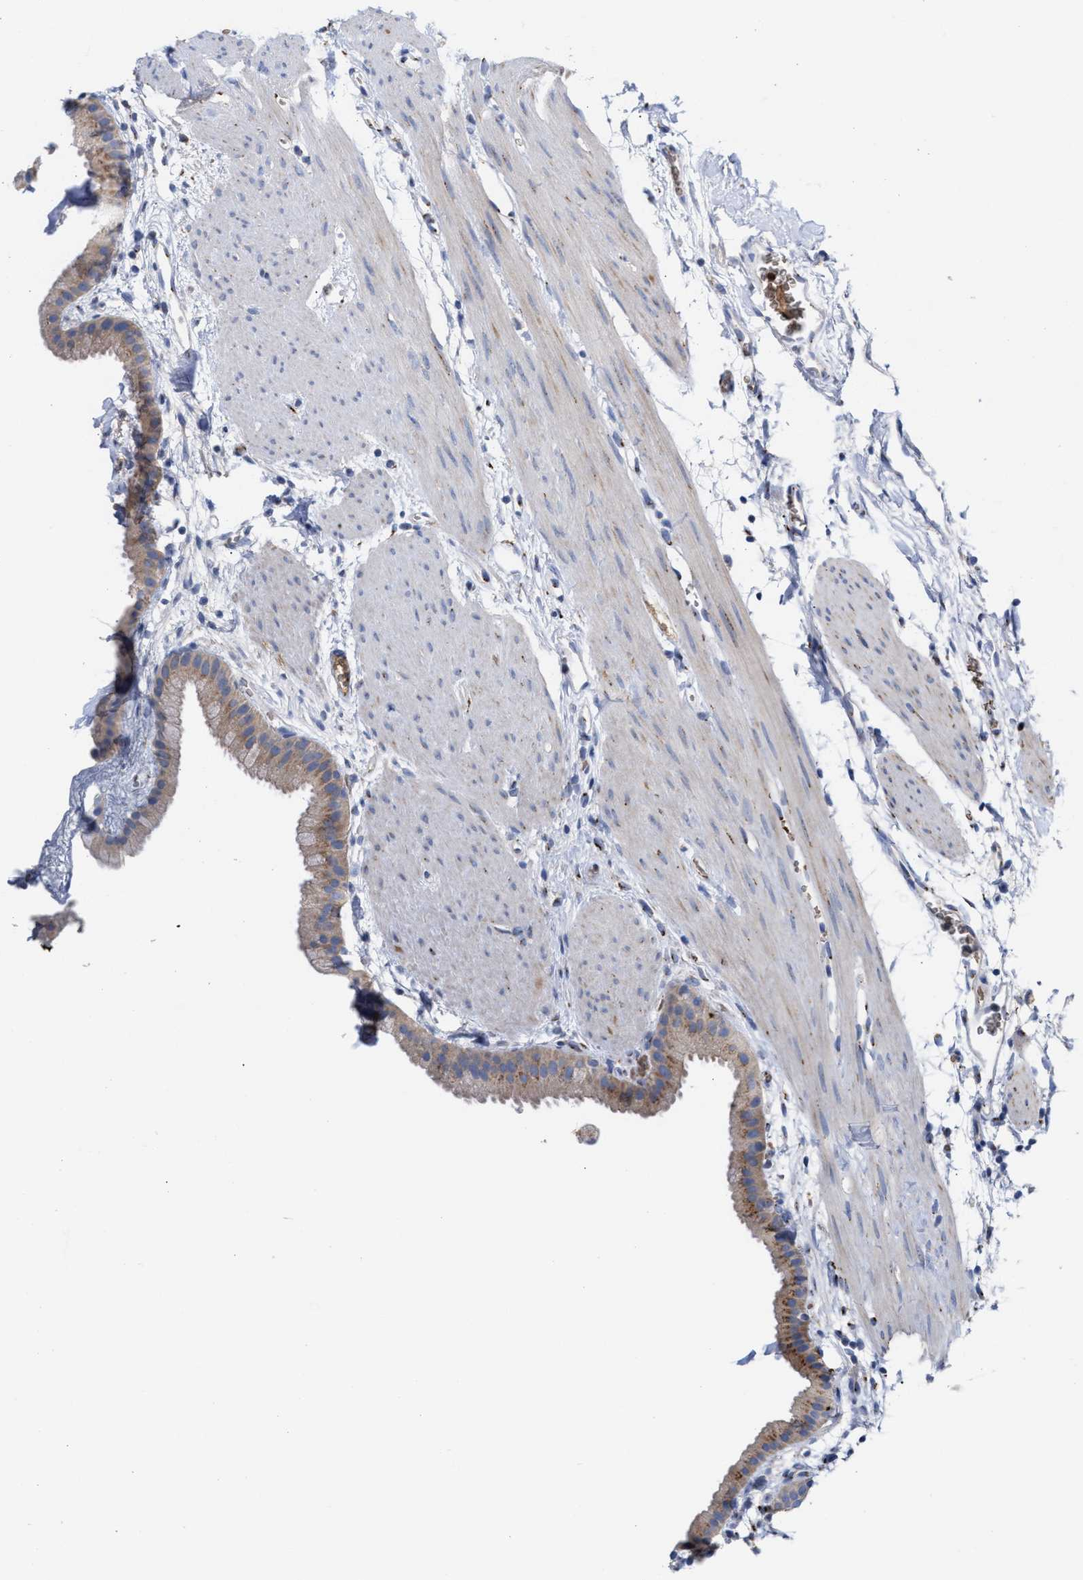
{"staining": {"intensity": "moderate", "quantity": ">75%", "location": "cytoplasmic/membranous"}, "tissue": "gallbladder", "cell_type": "Glandular cells", "image_type": "normal", "snomed": [{"axis": "morphology", "description": "Normal tissue, NOS"}, {"axis": "topography", "description": "Gallbladder"}], "caption": "The photomicrograph reveals a brown stain indicating the presence of a protein in the cytoplasmic/membranous of glandular cells in gallbladder.", "gene": "CCL2", "patient": {"sex": "female", "age": 64}}